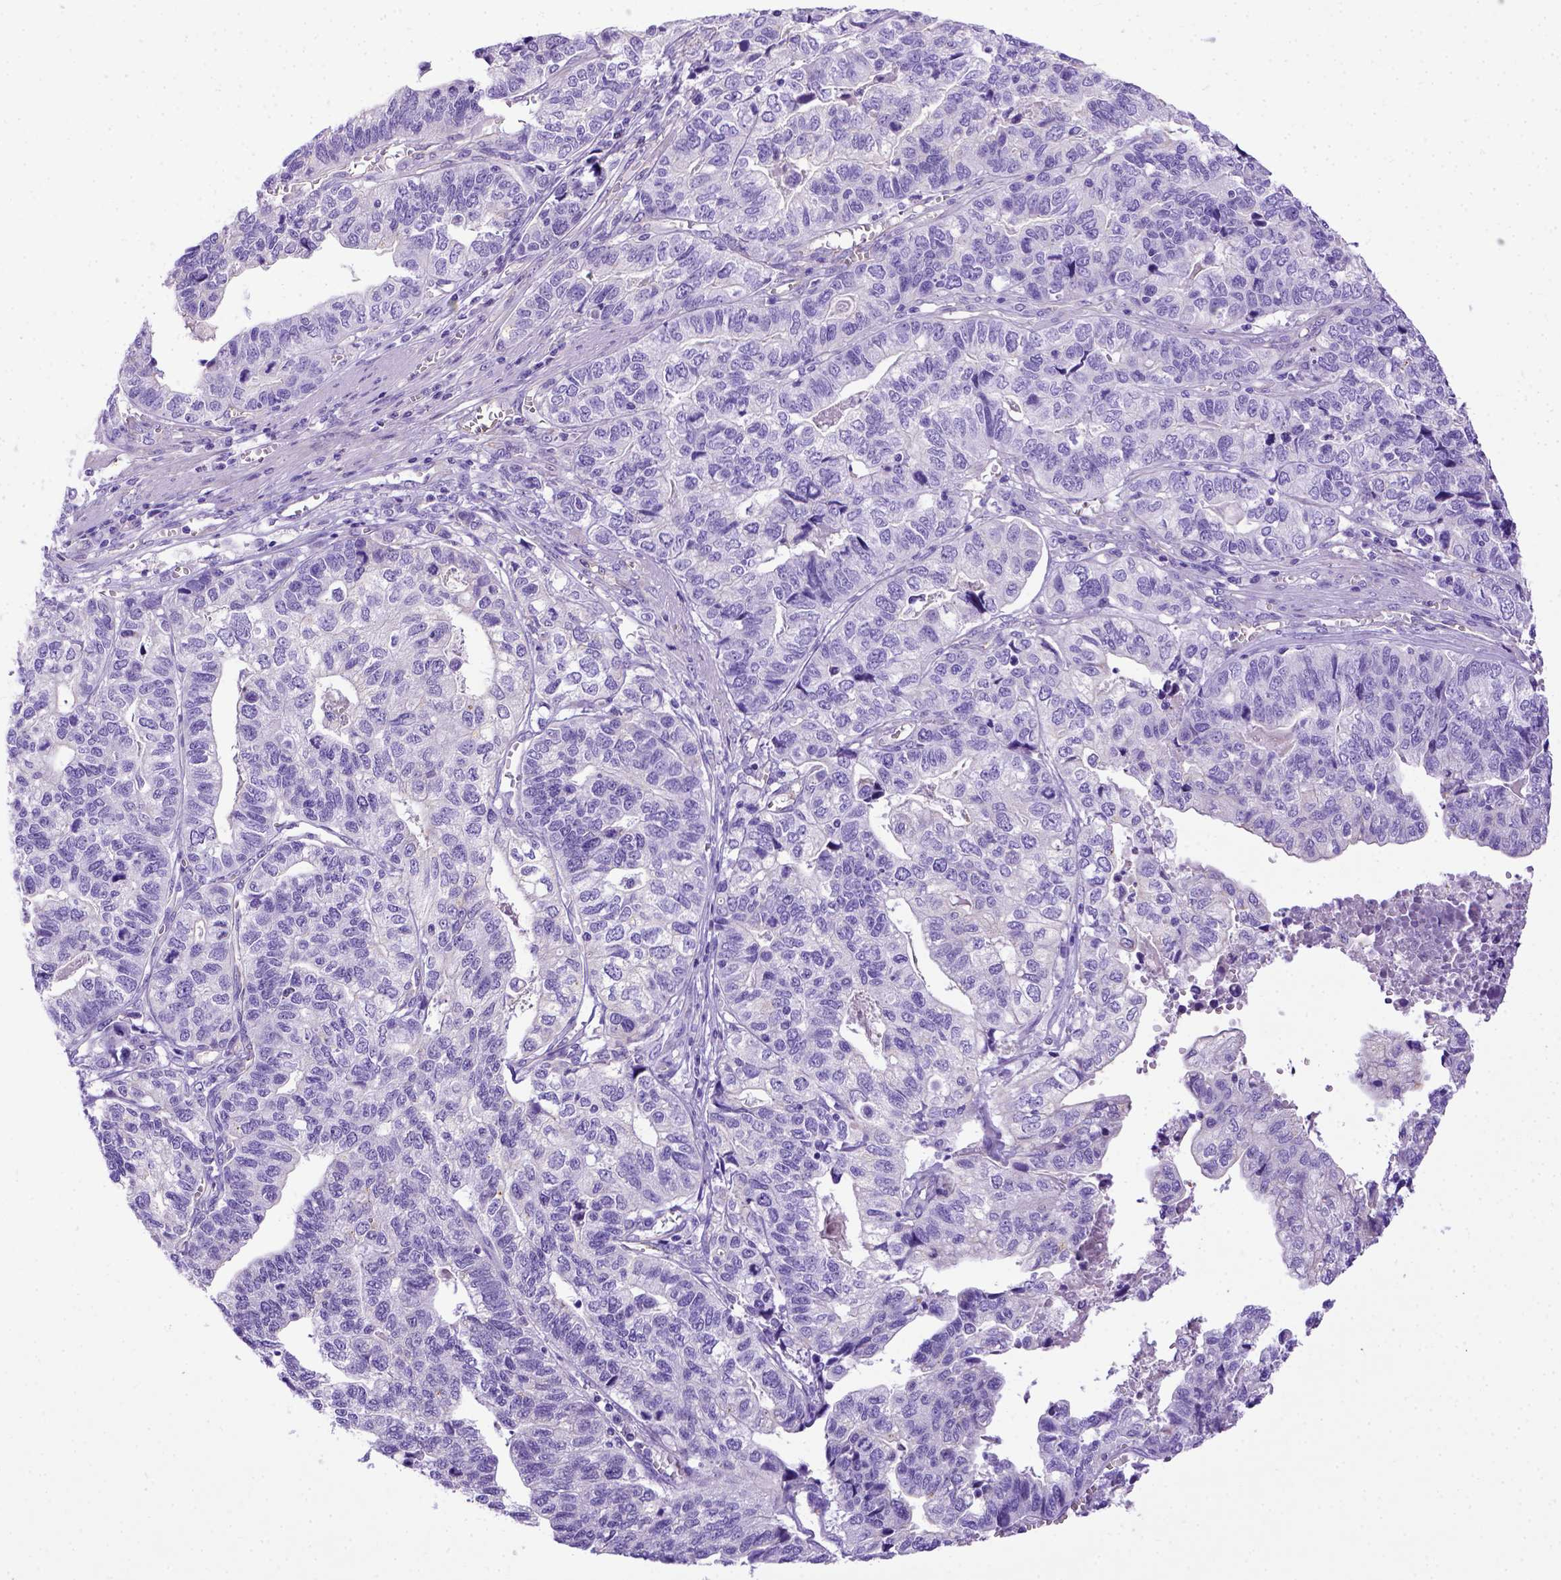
{"staining": {"intensity": "negative", "quantity": "none", "location": "none"}, "tissue": "stomach cancer", "cell_type": "Tumor cells", "image_type": "cancer", "snomed": [{"axis": "morphology", "description": "Adenocarcinoma, NOS"}, {"axis": "topography", "description": "Stomach, upper"}], "caption": "This is a histopathology image of IHC staining of adenocarcinoma (stomach), which shows no staining in tumor cells.", "gene": "LRRC18", "patient": {"sex": "female", "age": 67}}